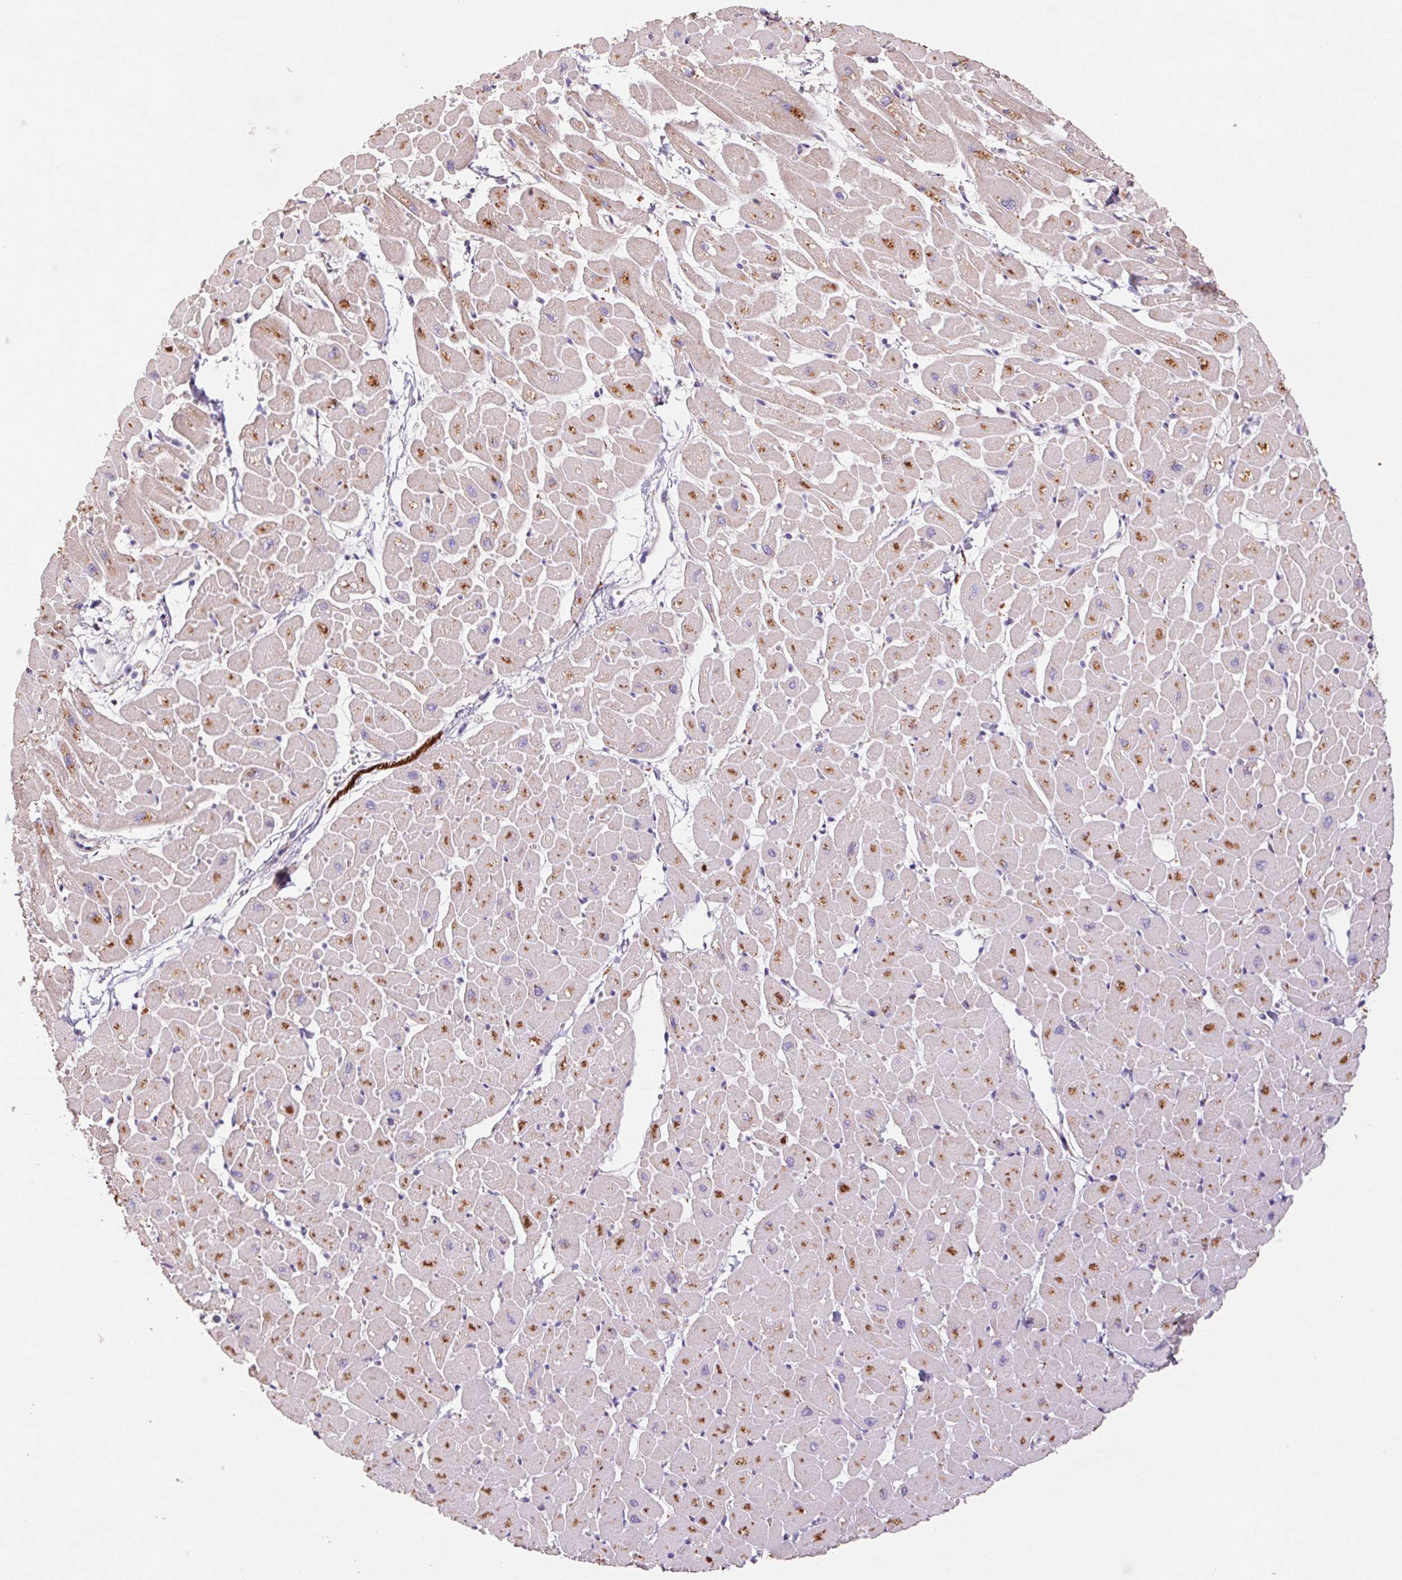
{"staining": {"intensity": "moderate", "quantity": "<25%", "location": "cytoplasmic/membranous"}, "tissue": "heart muscle", "cell_type": "Cardiomyocytes", "image_type": "normal", "snomed": [{"axis": "morphology", "description": "Normal tissue, NOS"}, {"axis": "topography", "description": "Heart"}], "caption": "A brown stain labels moderate cytoplasmic/membranous positivity of a protein in cardiomyocytes of benign human heart muscle.", "gene": "GRM2", "patient": {"sex": "male", "age": 57}}